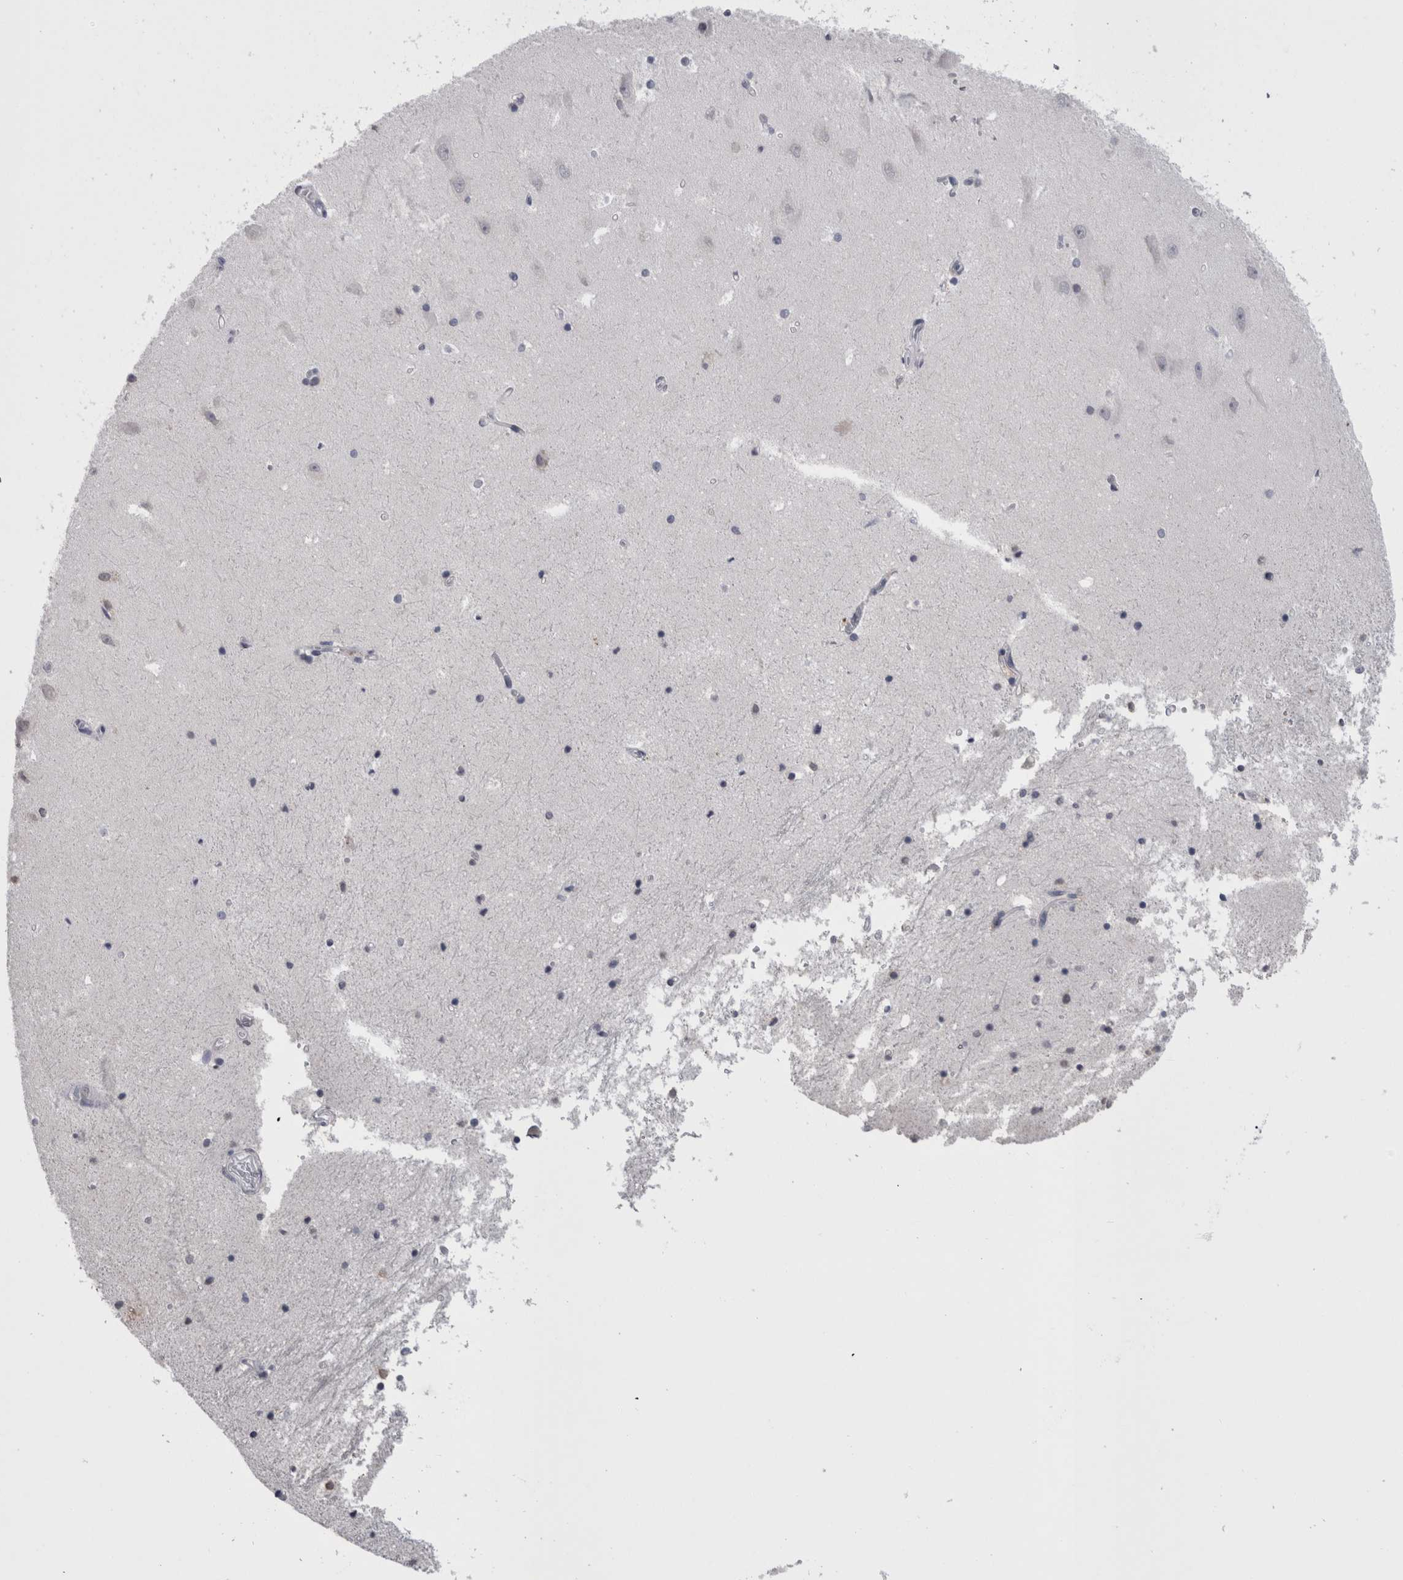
{"staining": {"intensity": "negative", "quantity": "none", "location": "none"}, "tissue": "hippocampus", "cell_type": "Glial cells", "image_type": "normal", "snomed": [{"axis": "morphology", "description": "Normal tissue, NOS"}, {"axis": "topography", "description": "Hippocampus"}], "caption": "DAB (3,3'-diaminobenzidine) immunohistochemical staining of unremarkable human hippocampus displays no significant positivity in glial cells.", "gene": "PAX5", "patient": {"sex": "male", "age": 45}}